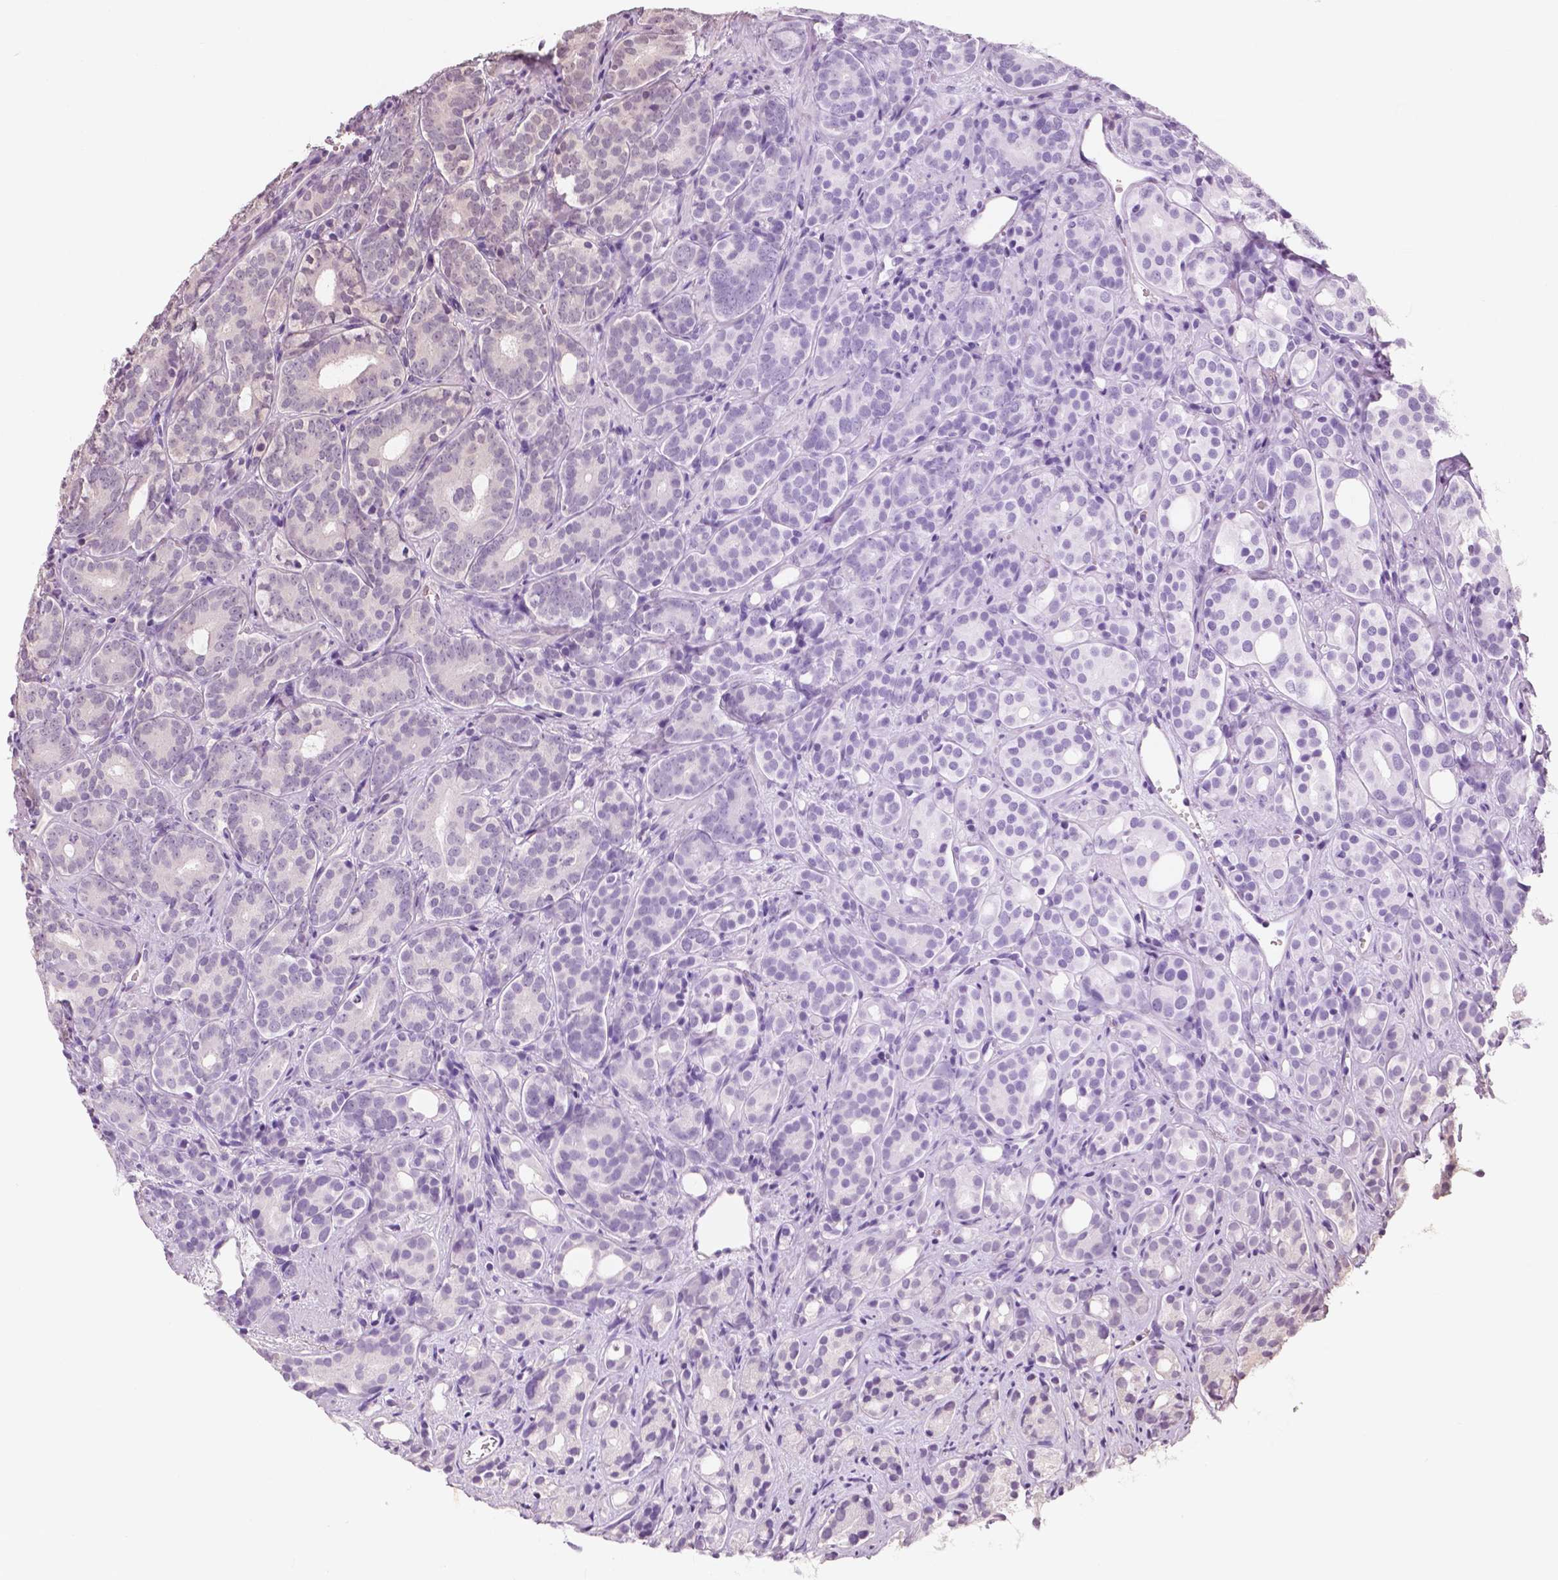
{"staining": {"intensity": "negative", "quantity": "none", "location": "none"}, "tissue": "prostate cancer", "cell_type": "Tumor cells", "image_type": "cancer", "snomed": [{"axis": "morphology", "description": "Adenocarcinoma, High grade"}, {"axis": "topography", "description": "Prostate"}], "caption": "There is no significant positivity in tumor cells of adenocarcinoma (high-grade) (prostate). The staining is performed using DAB brown chromogen with nuclei counter-stained in using hematoxylin.", "gene": "NECAB1", "patient": {"sex": "male", "age": 84}}